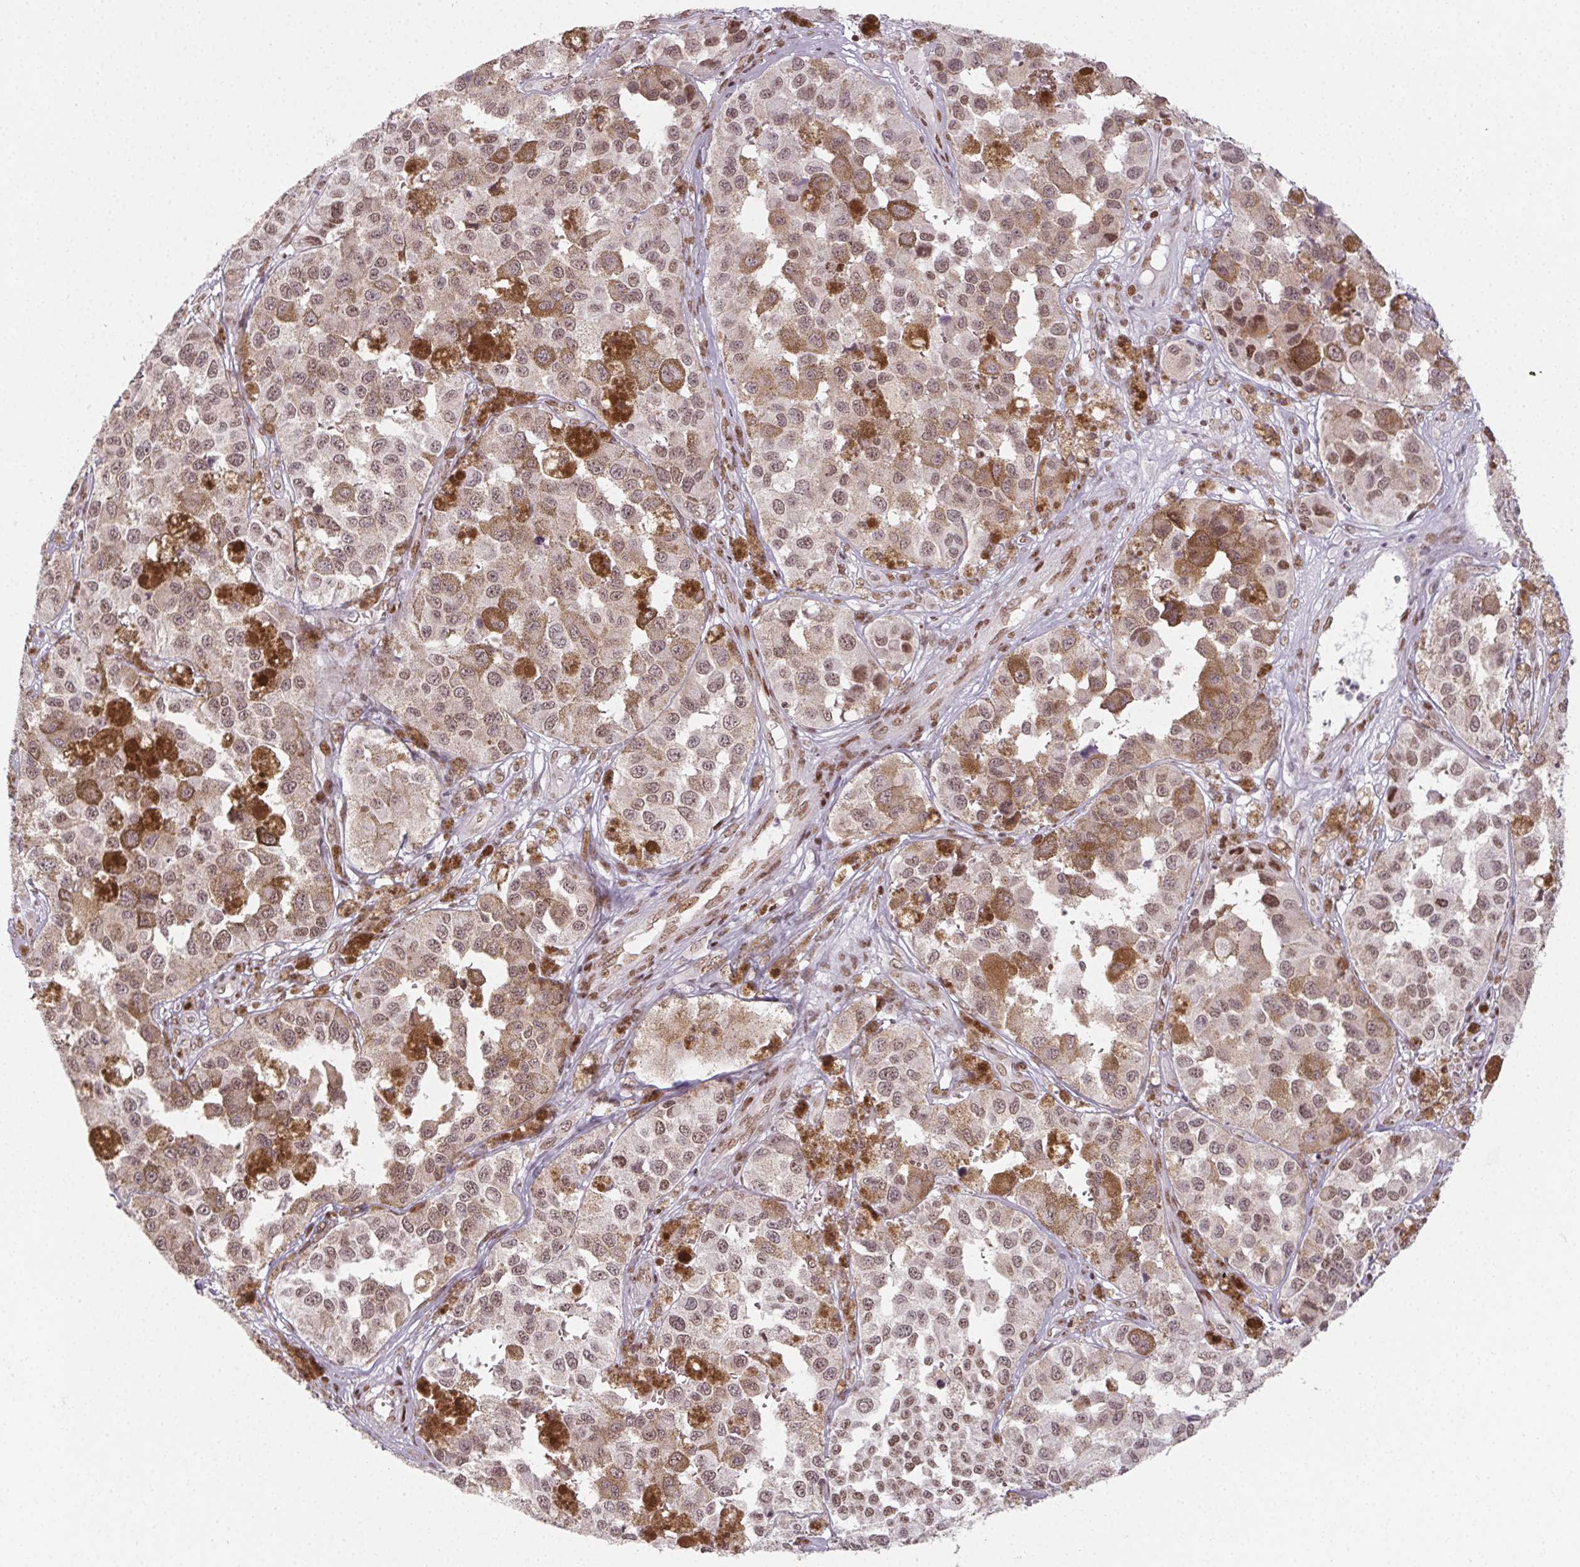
{"staining": {"intensity": "moderate", "quantity": ">75%", "location": "nuclear"}, "tissue": "melanoma", "cell_type": "Tumor cells", "image_type": "cancer", "snomed": [{"axis": "morphology", "description": "Malignant melanoma, NOS"}, {"axis": "topography", "description": "Skin"}], "caption": "A brown stain shows moderate nuclear positivity of a protein in human melanoma tumor cells.", "gene": "KMT2A", "patient": {"sex": "female", "age": 58}}